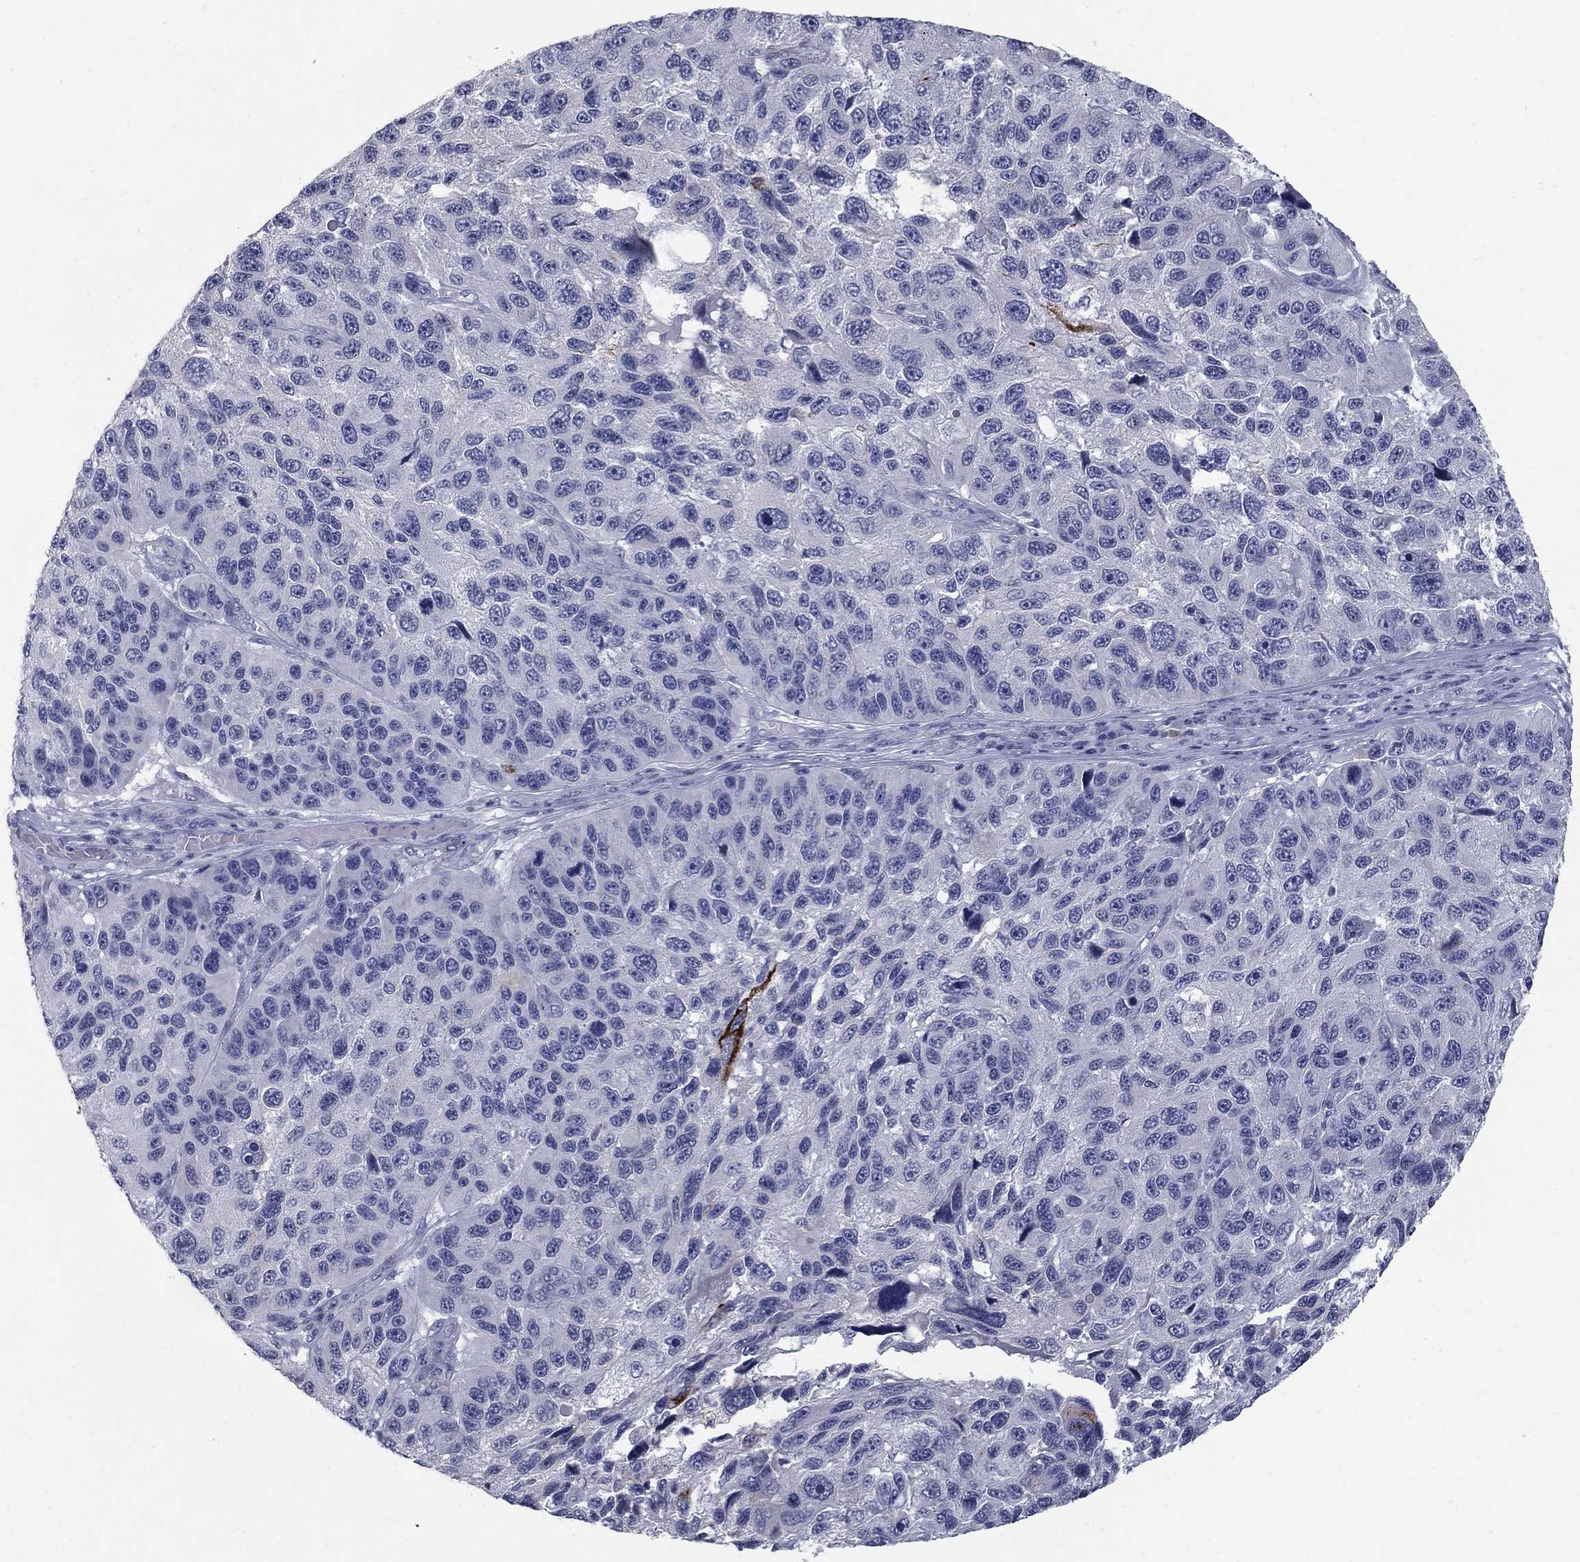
{"staining": {"intensity": "negative", "quantity": "none", "location": "none"}, "tissue": "melanoma", "cell_type": "Tumor cells", "image_type": "cancer", "snomed": [{"axis": "morphology", "description": "Malignant melanoma, NOS"}, {"axis": "topography", "description": "Skin"}], "caption": "Tumor cells are negative for protein expression in human malignant melanoma.", "gene": "NTRK2", "patient": {"sex": "male", "age": 53}}